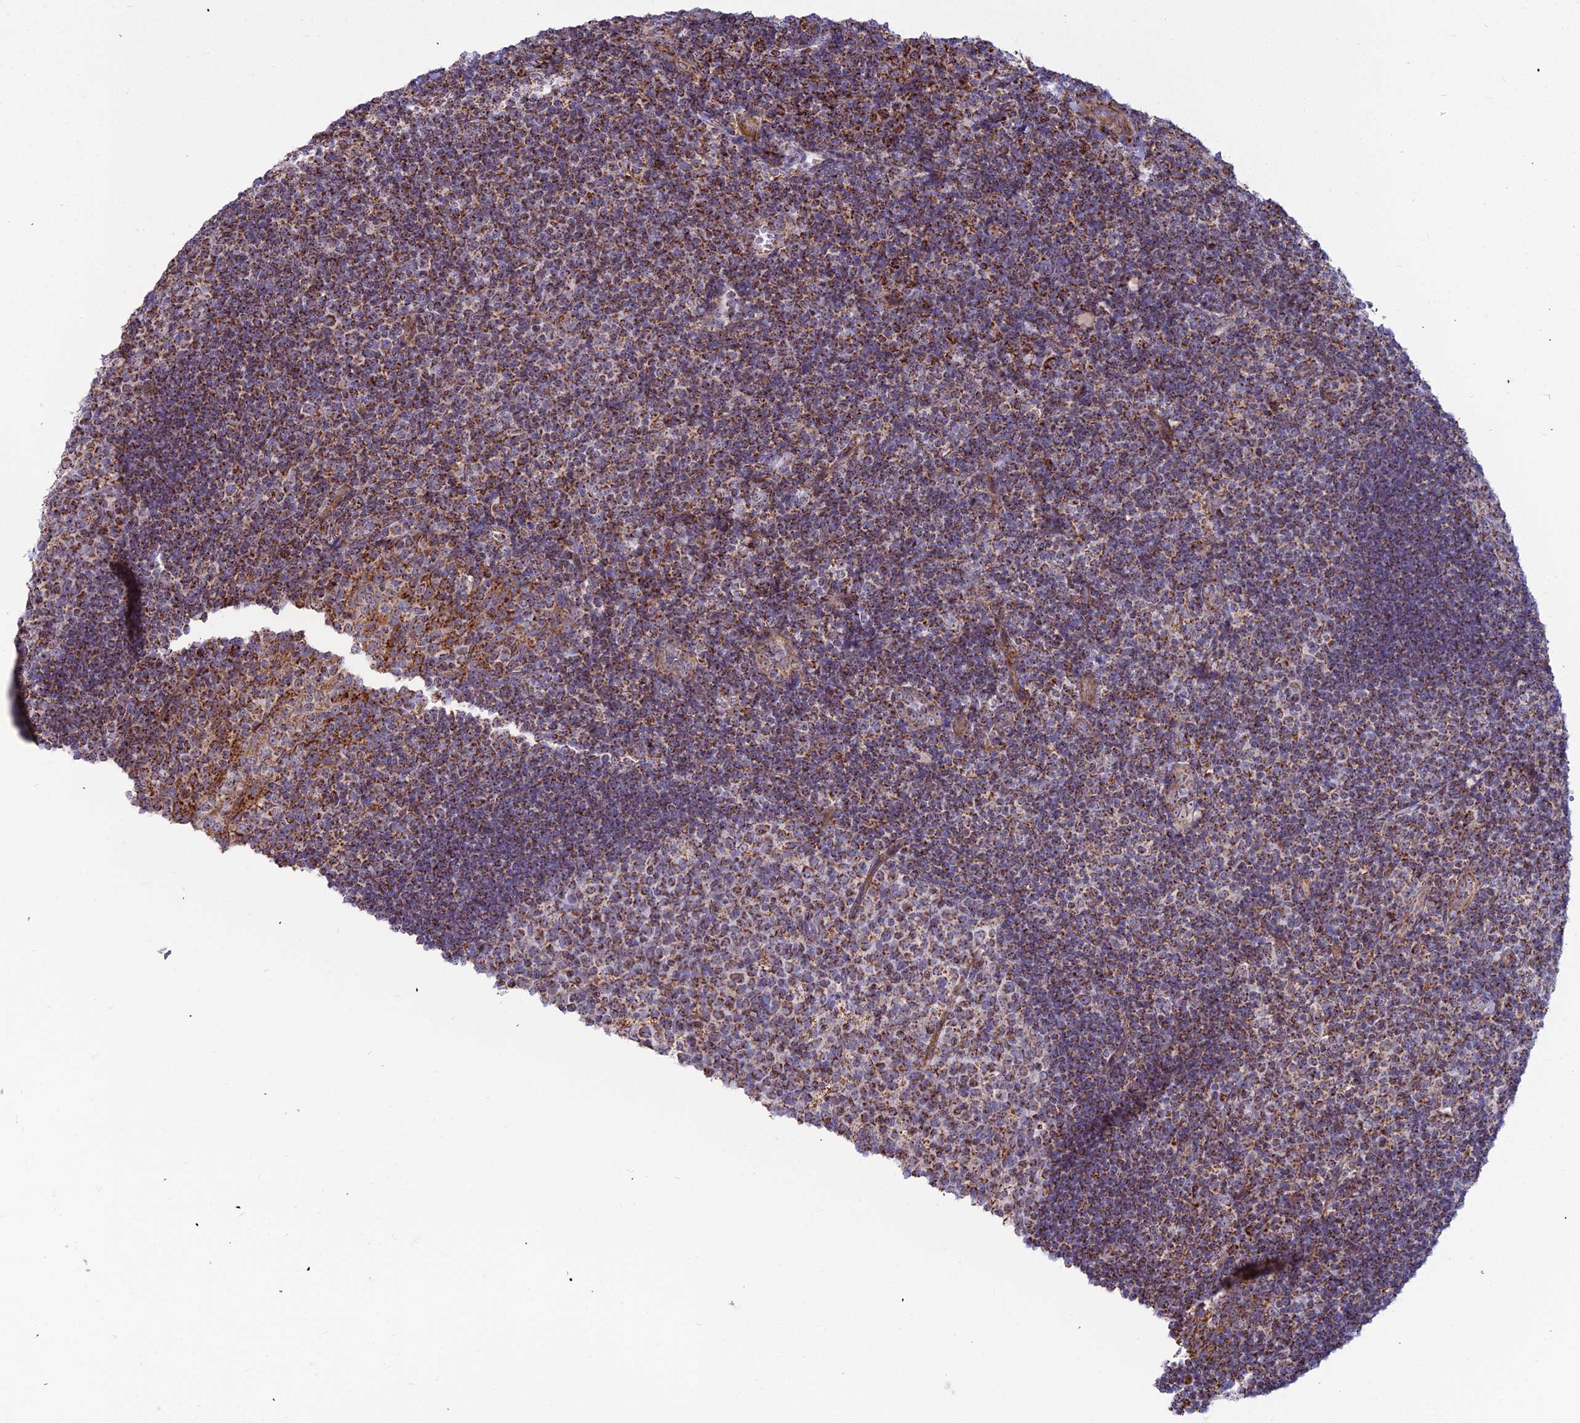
{"staining": {"intensity": "strong", "quantity": "25%-75%", "location": "cytoplasmic/membranous"}, "tissue": "tonsil", "cell_type": "Germinal center cells", "image_type": "normal", "snomed": [{"axis": "morphology", "description": "Normal tissue, NOS"}, {"axis": "topography", "description": "Tonsil"}], "caption": "Tonsil stained with a brown dye reveals strong cytoplasmic/membranous positive expression in approximately 25%-75% of germinal center cells.", "gene": "SLC35F4", "patient": {"sex": "male", "age": 17}}